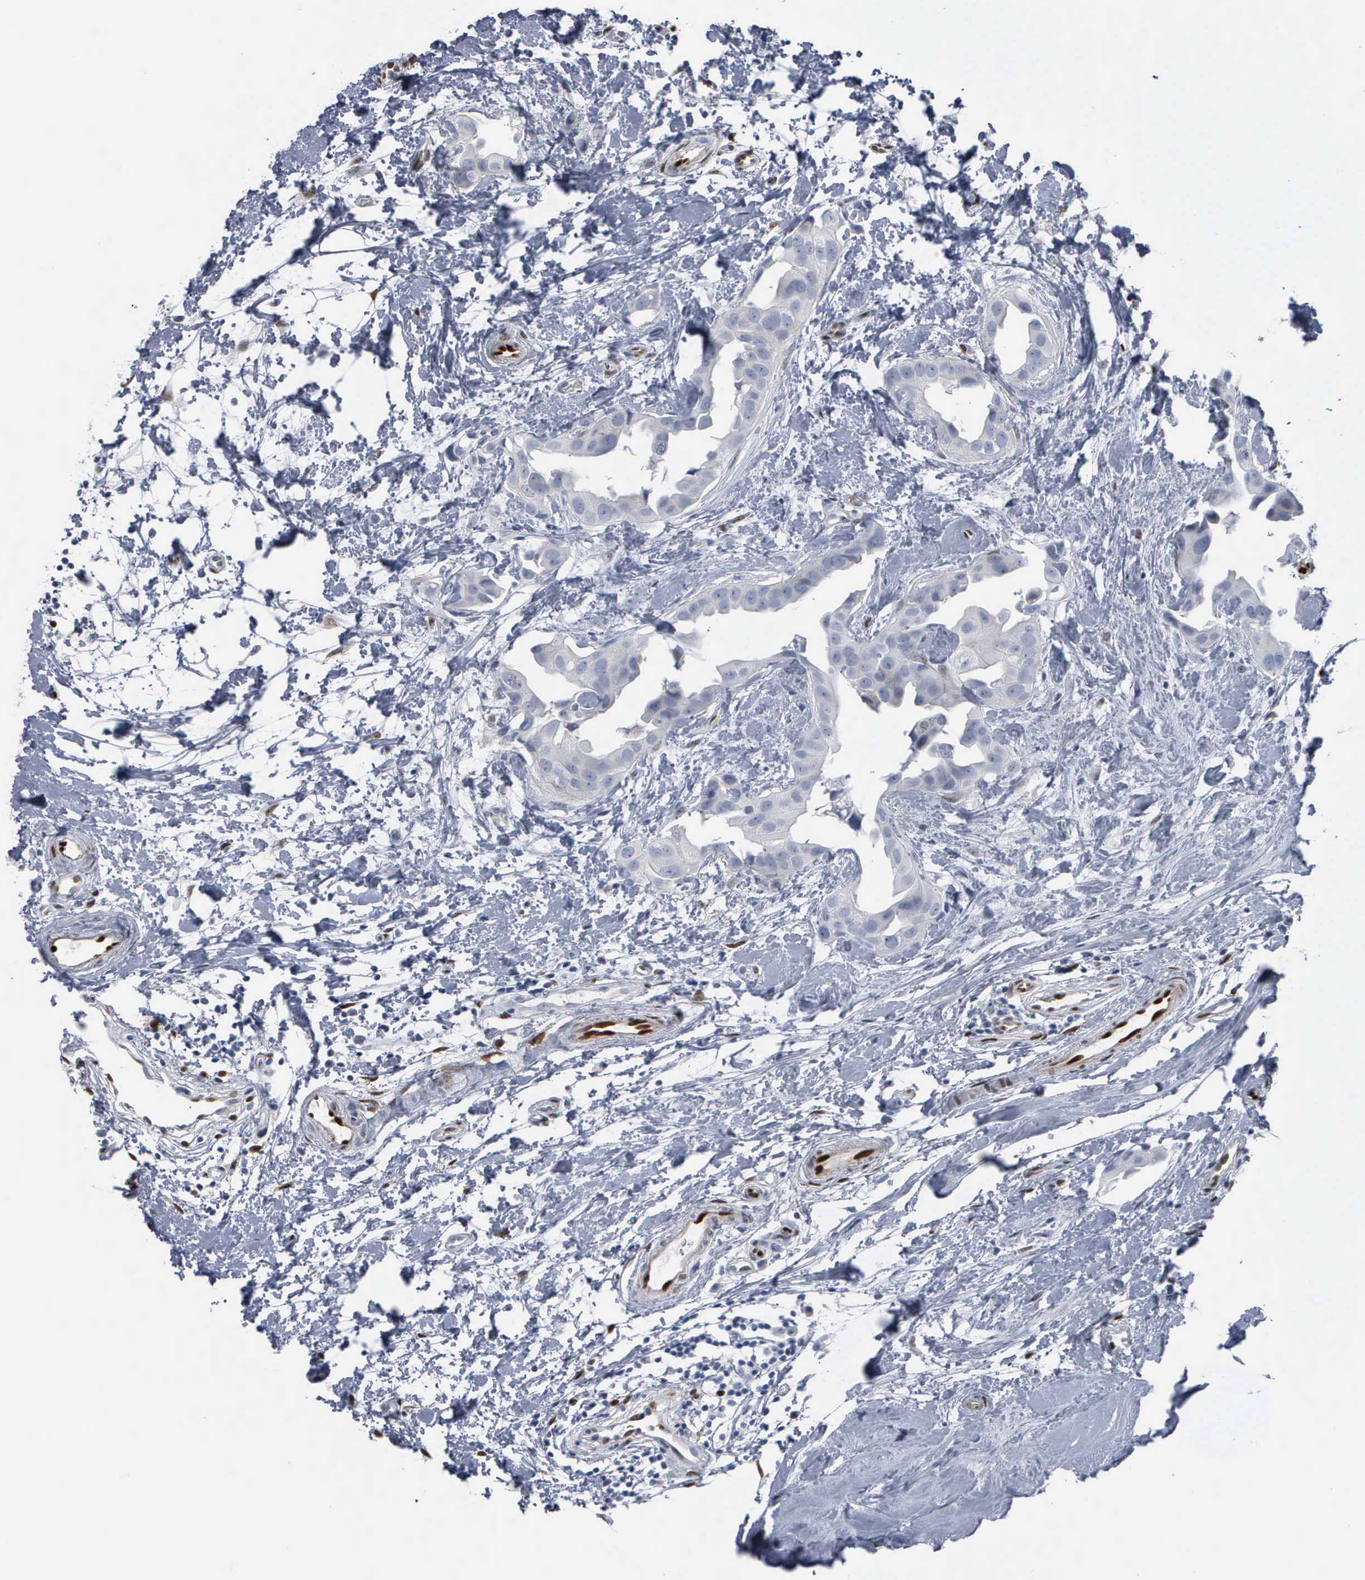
{"staining": {"intensity": "negative", "quantity": "none", "location": "none"}, "tissue": "breast cancer", "cell_type": "Tumor cells", "image_type": "cancer", "snomed": [{"axis": "morphology", "description": "Duct carcinoma"}, {"axis": "topography", "description": "Breast"}], "caption": "Image shows no significant protein staining in tumor cells of breast cancer.", "gene": "FGF2", "patient": {"sex": "female", "age": 40}}